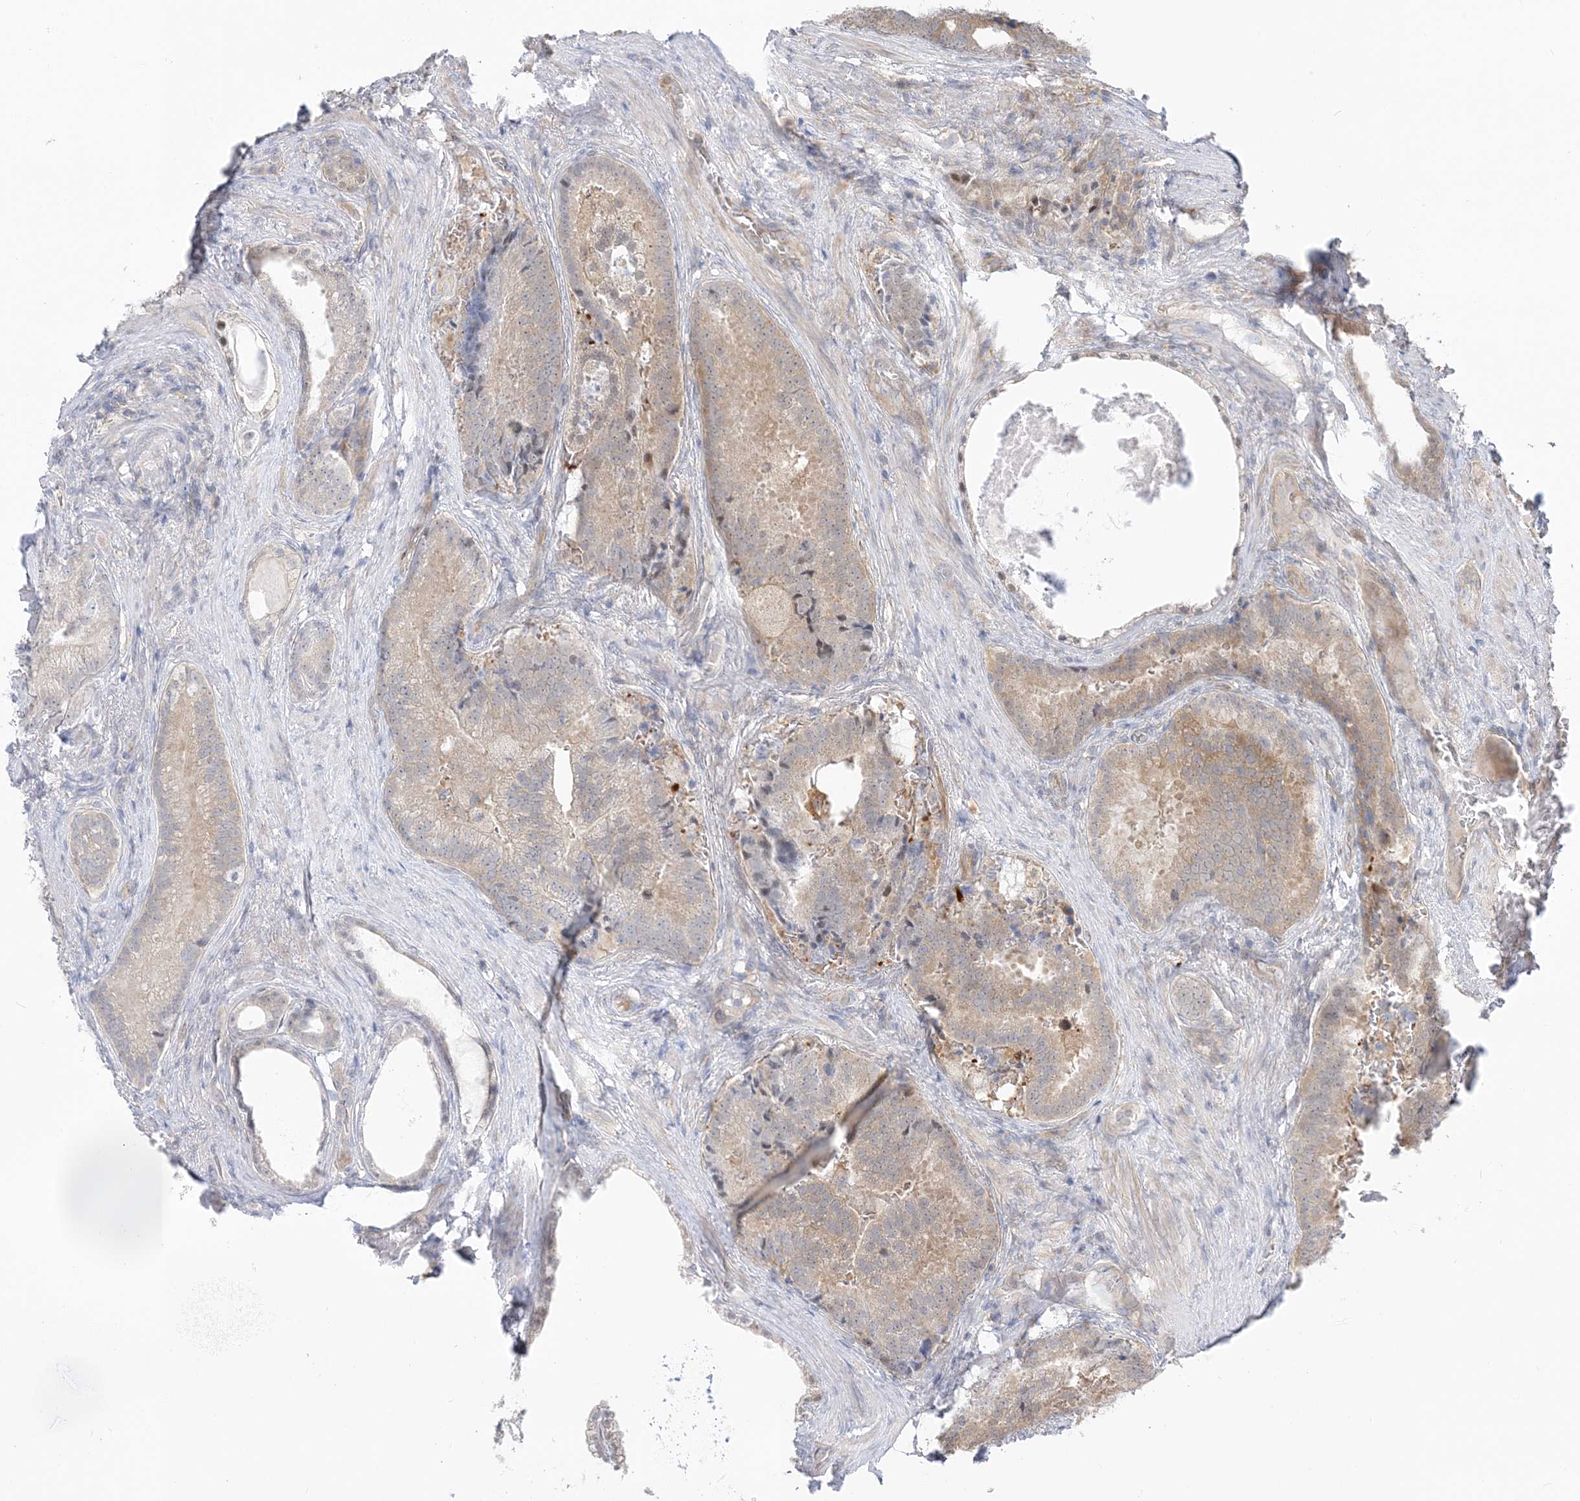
{"staining": {"intensity": "moderate", "quantity": "<25%", "location": "cytoplasmic/membranous"}, "tissue": "prostate cancer", "cell_type": "Tumor cells", "image_type": "cancer", "snomed": [{"axis": "morphology", "description": "Adenocarcinoma, Low grade"}, {"axis": "topography", "description": "Prostate"}], "caption": "Prostate cancer (low-grade adenocarcinoma) stained with DAB (3,3'-diaminobenzidine) IHC exhibits low levels of moderate cytoplasmic/membranous staining in about <25% of tumor cells.", "gene": "THADA", "patient": {"sex": "male", "age": 71}}